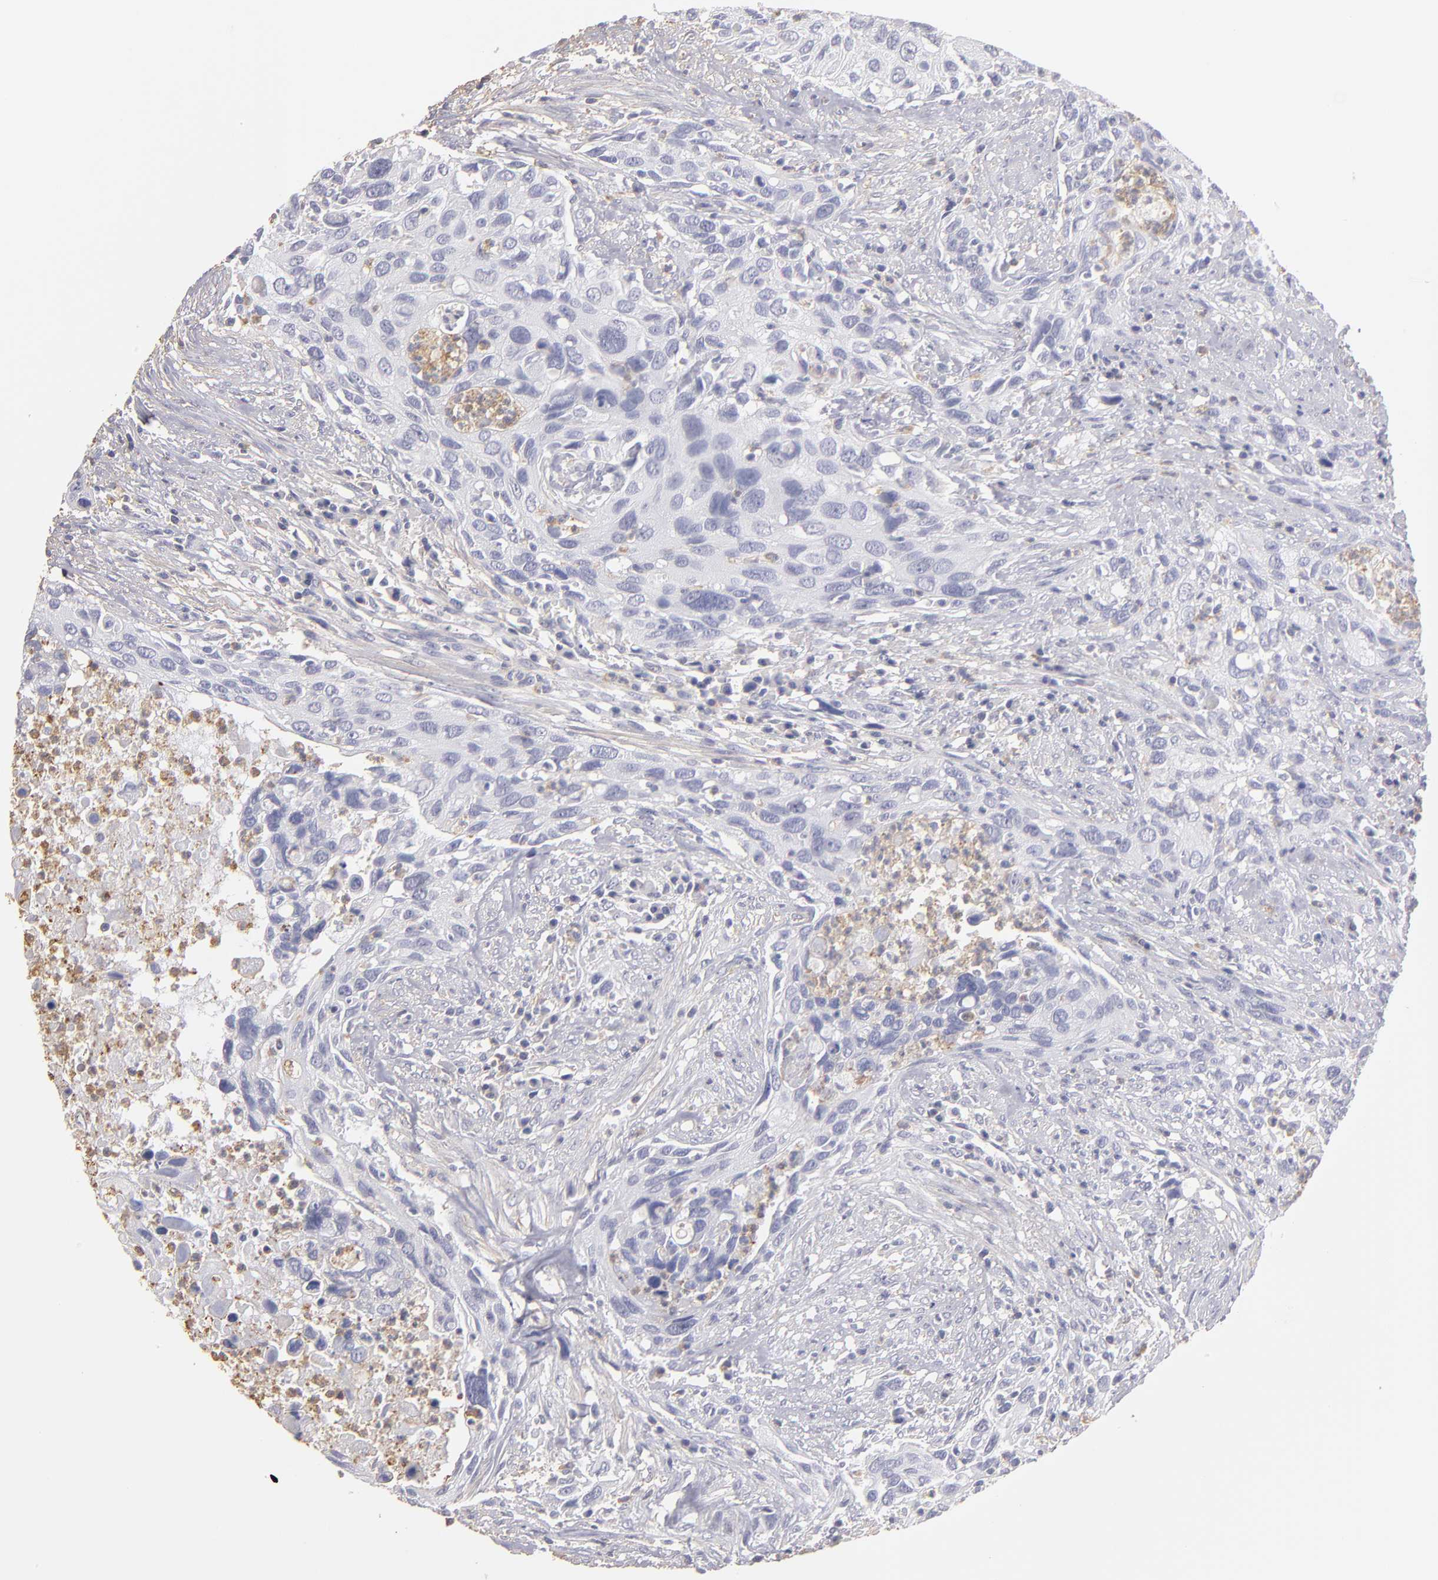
{"staining": {"intensity": "negative", "quantity": "none", "location": "none"}, "tissue": "urothelial cancer", "cell_type": "Tumor cells", "image_type": "cancer", "snomed": [{"axis": "morphology", "description": "Urothelial carcinoma, High grade"}, {"axis": "topography", "description": "Urinary bladder"}], "caption": "Immunohistochemical staining of urothelial cancer displays no significant expression in tumor cells.", "gene": "ABCB1", "patient": {"sex": "male", "age": 71}}